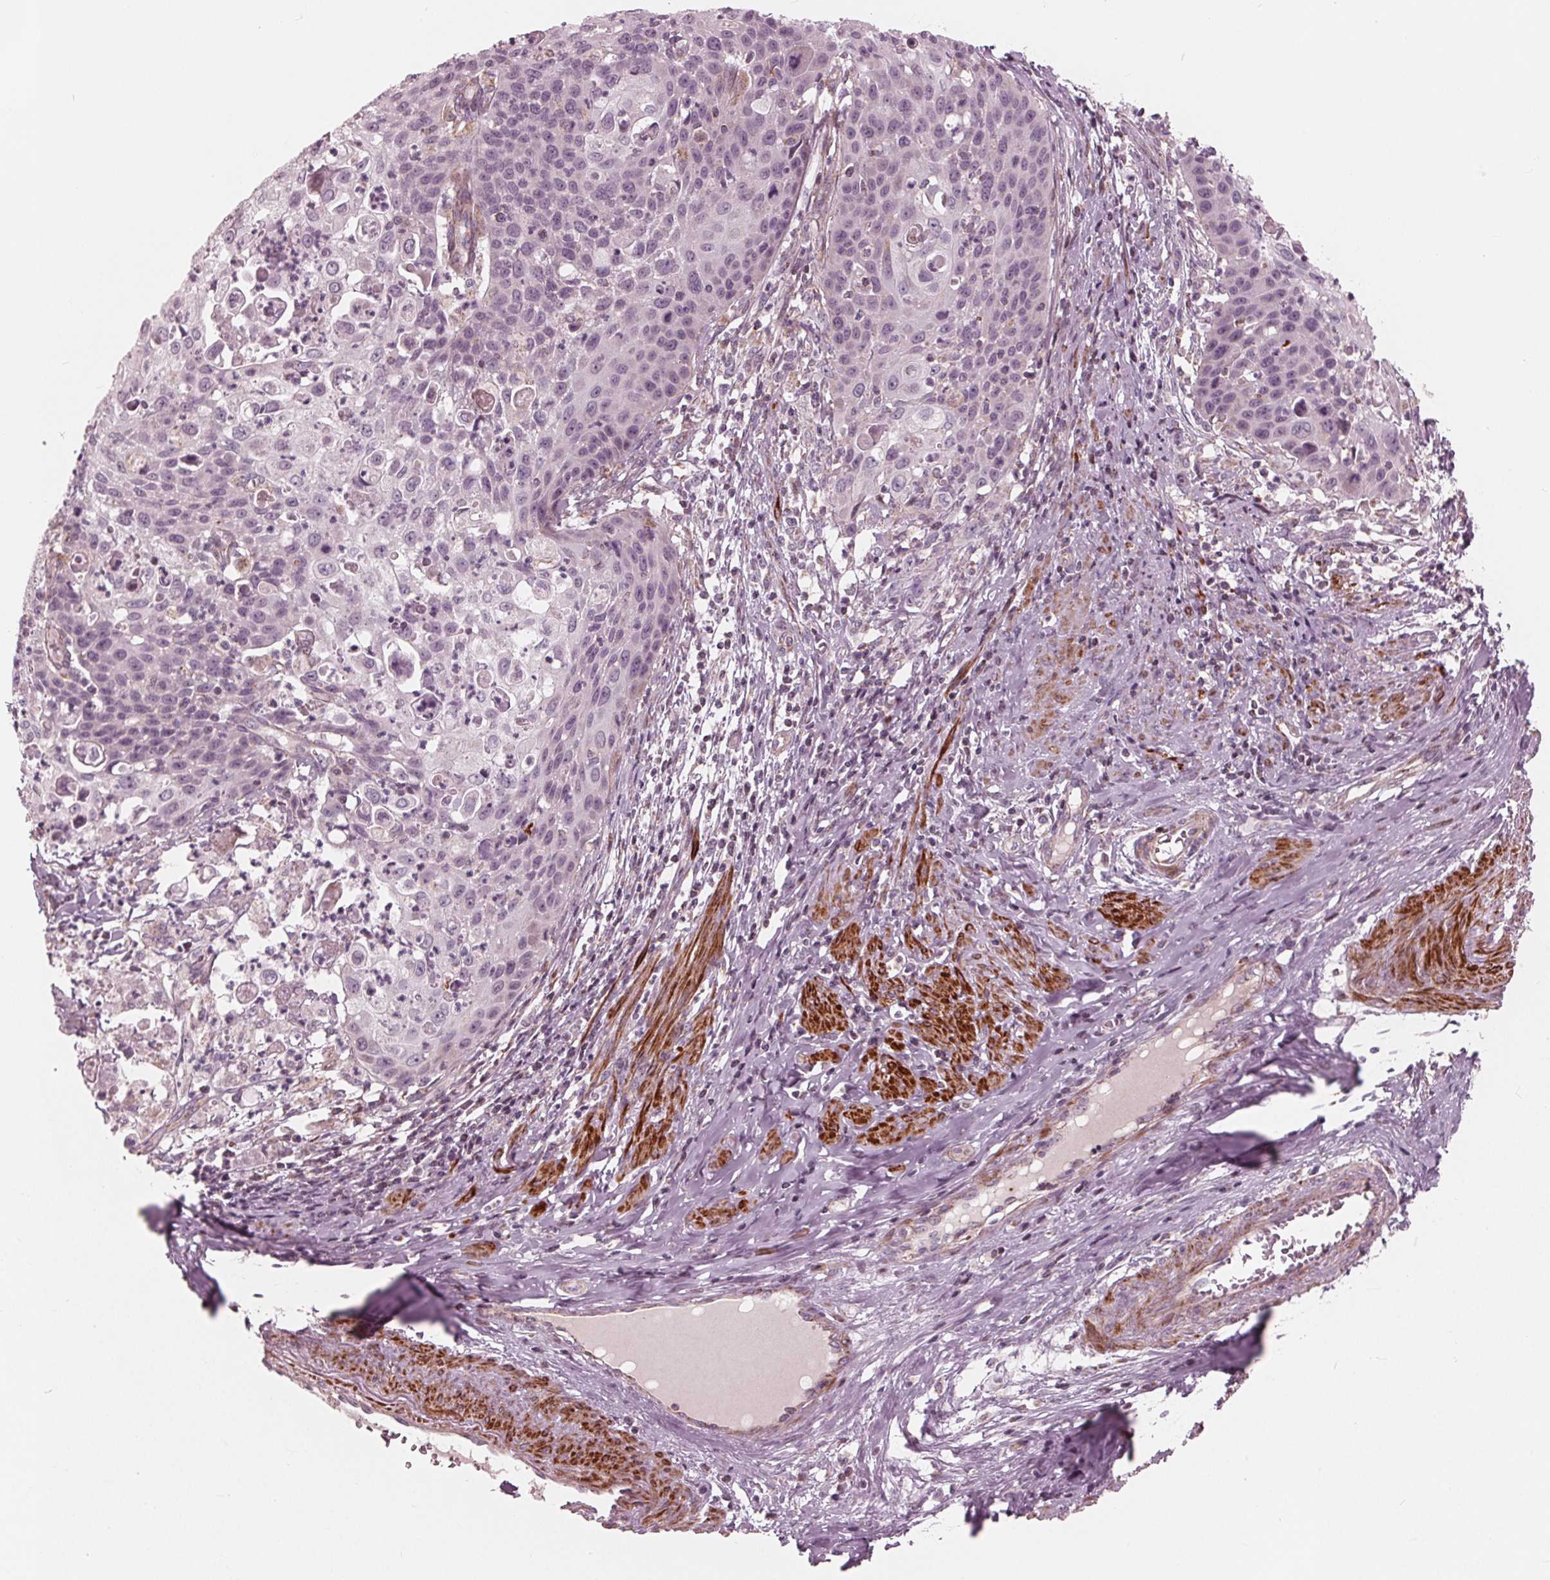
{"staining": {"intensity": "negative", "quantity": "none", "location": "none"}, "tissue": "cervical cancer", "cell_type": "Tumor cells", "image_type": "cancer", "snomed": [{"axis": "morphology", "description": "Squamous cell carcinoma, NOS"}, {"axis": "topography", "description": "Cervix"}], "caption": "Immunohistochemical staining of cervical squamous cell carcinoma reveals no significant expression in tumor cells.", "gene": "DCAF4L2", "patient": {"sex": "female", "age": 65}}